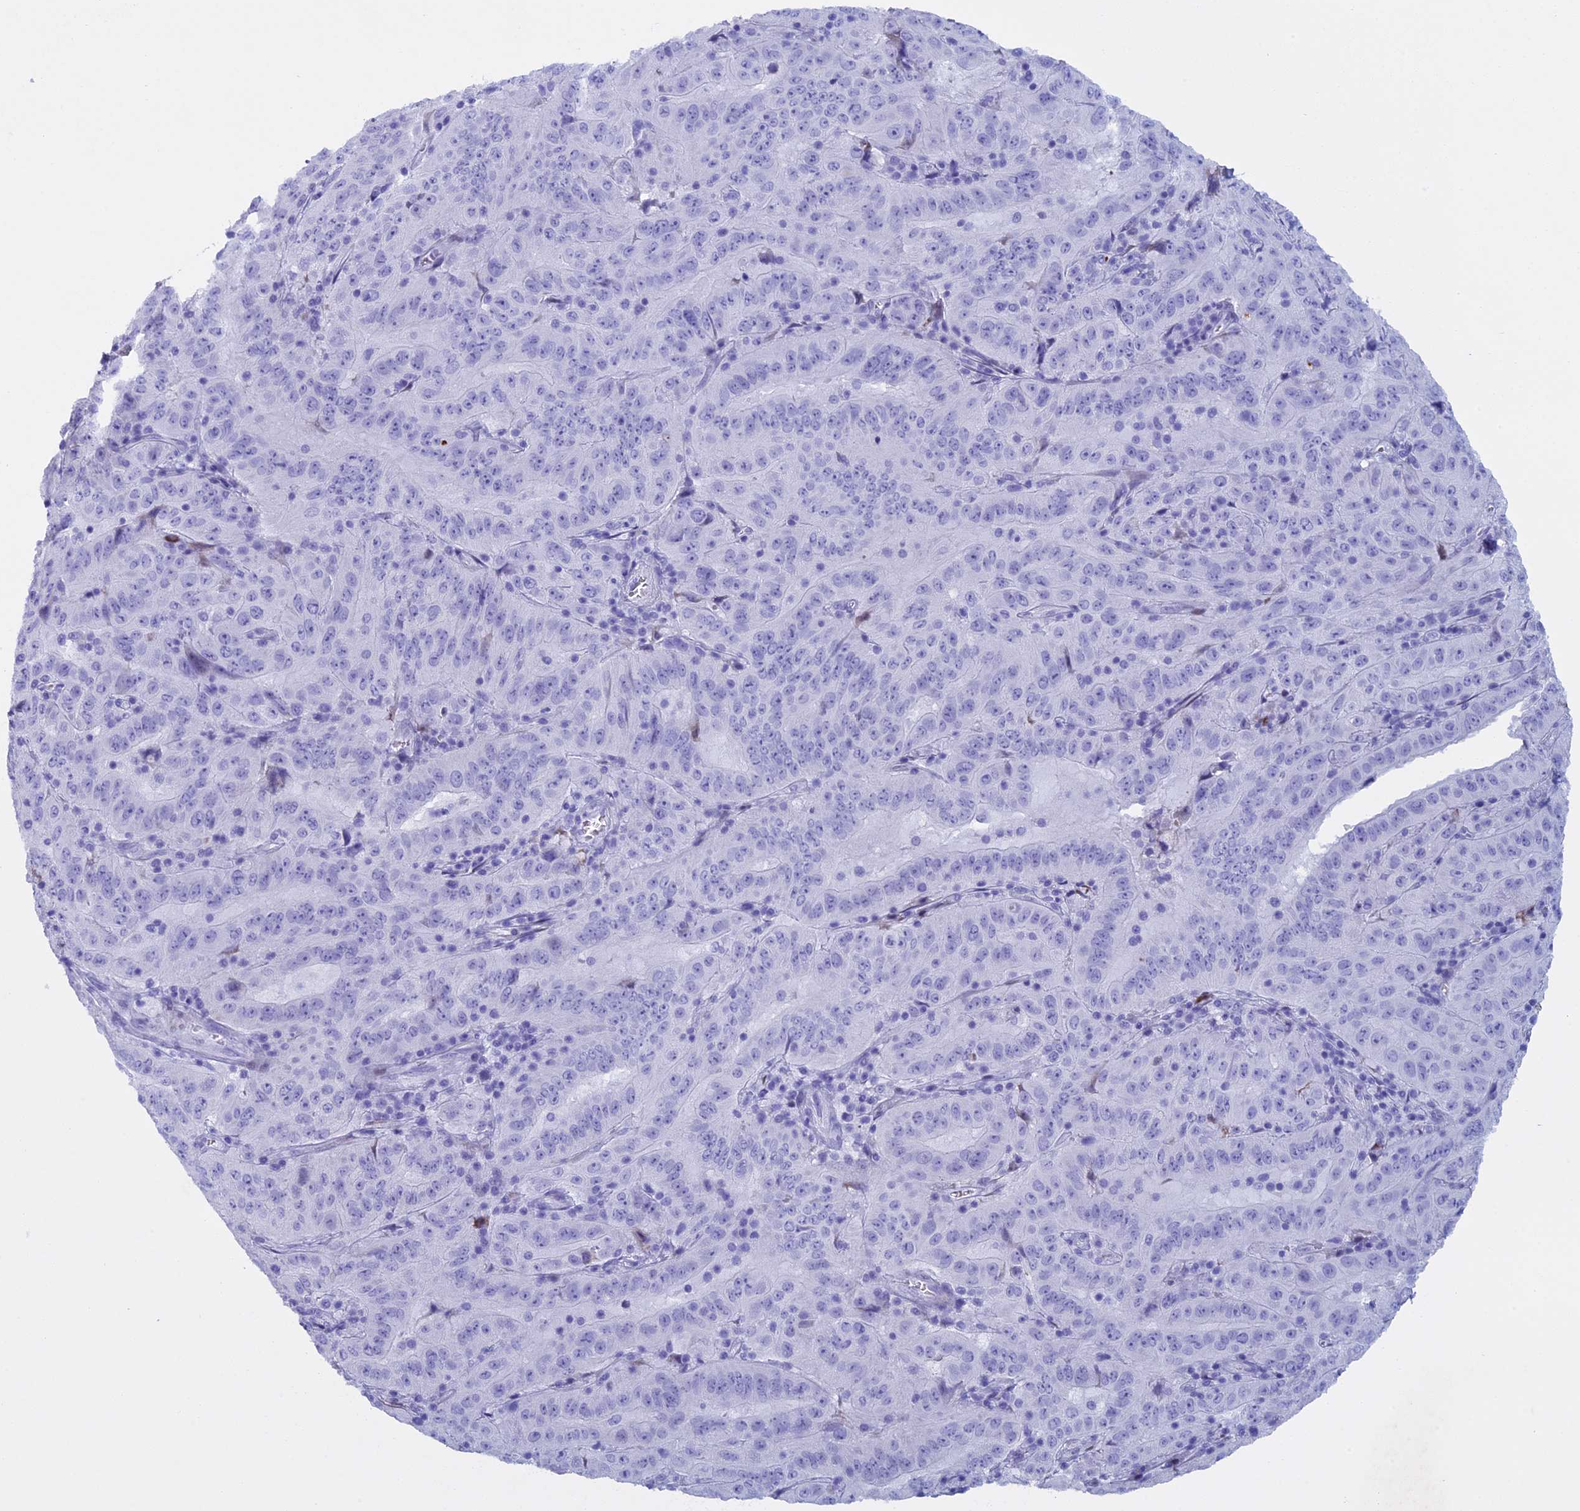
{"staining": {"intensity": "negative", "quantity": "none", "location": "none"}, "tissue": "pancreatic cancer", "cell_type": "Tumor cells", "image_type": "cancer", "snomed": [{"axis": "morphology", "description": "Adenocarcinoma, NOS"}, {"axis": "topography", "description": "Pancreas"}], "caption": "A high-resolution histopathology image shows immunohistochemistry staining of adenocarcinoma (pancreatic), which exhibits no significant staining in tumor cells. (Stains: DAB (3,3'-diaminobenzidine) IHC with hematoxylin counter stain, Microscopy: brightfield microscopy at high magnification).", "gene": "KCTD21", "patient": {"sex": "male", "age": 63}}